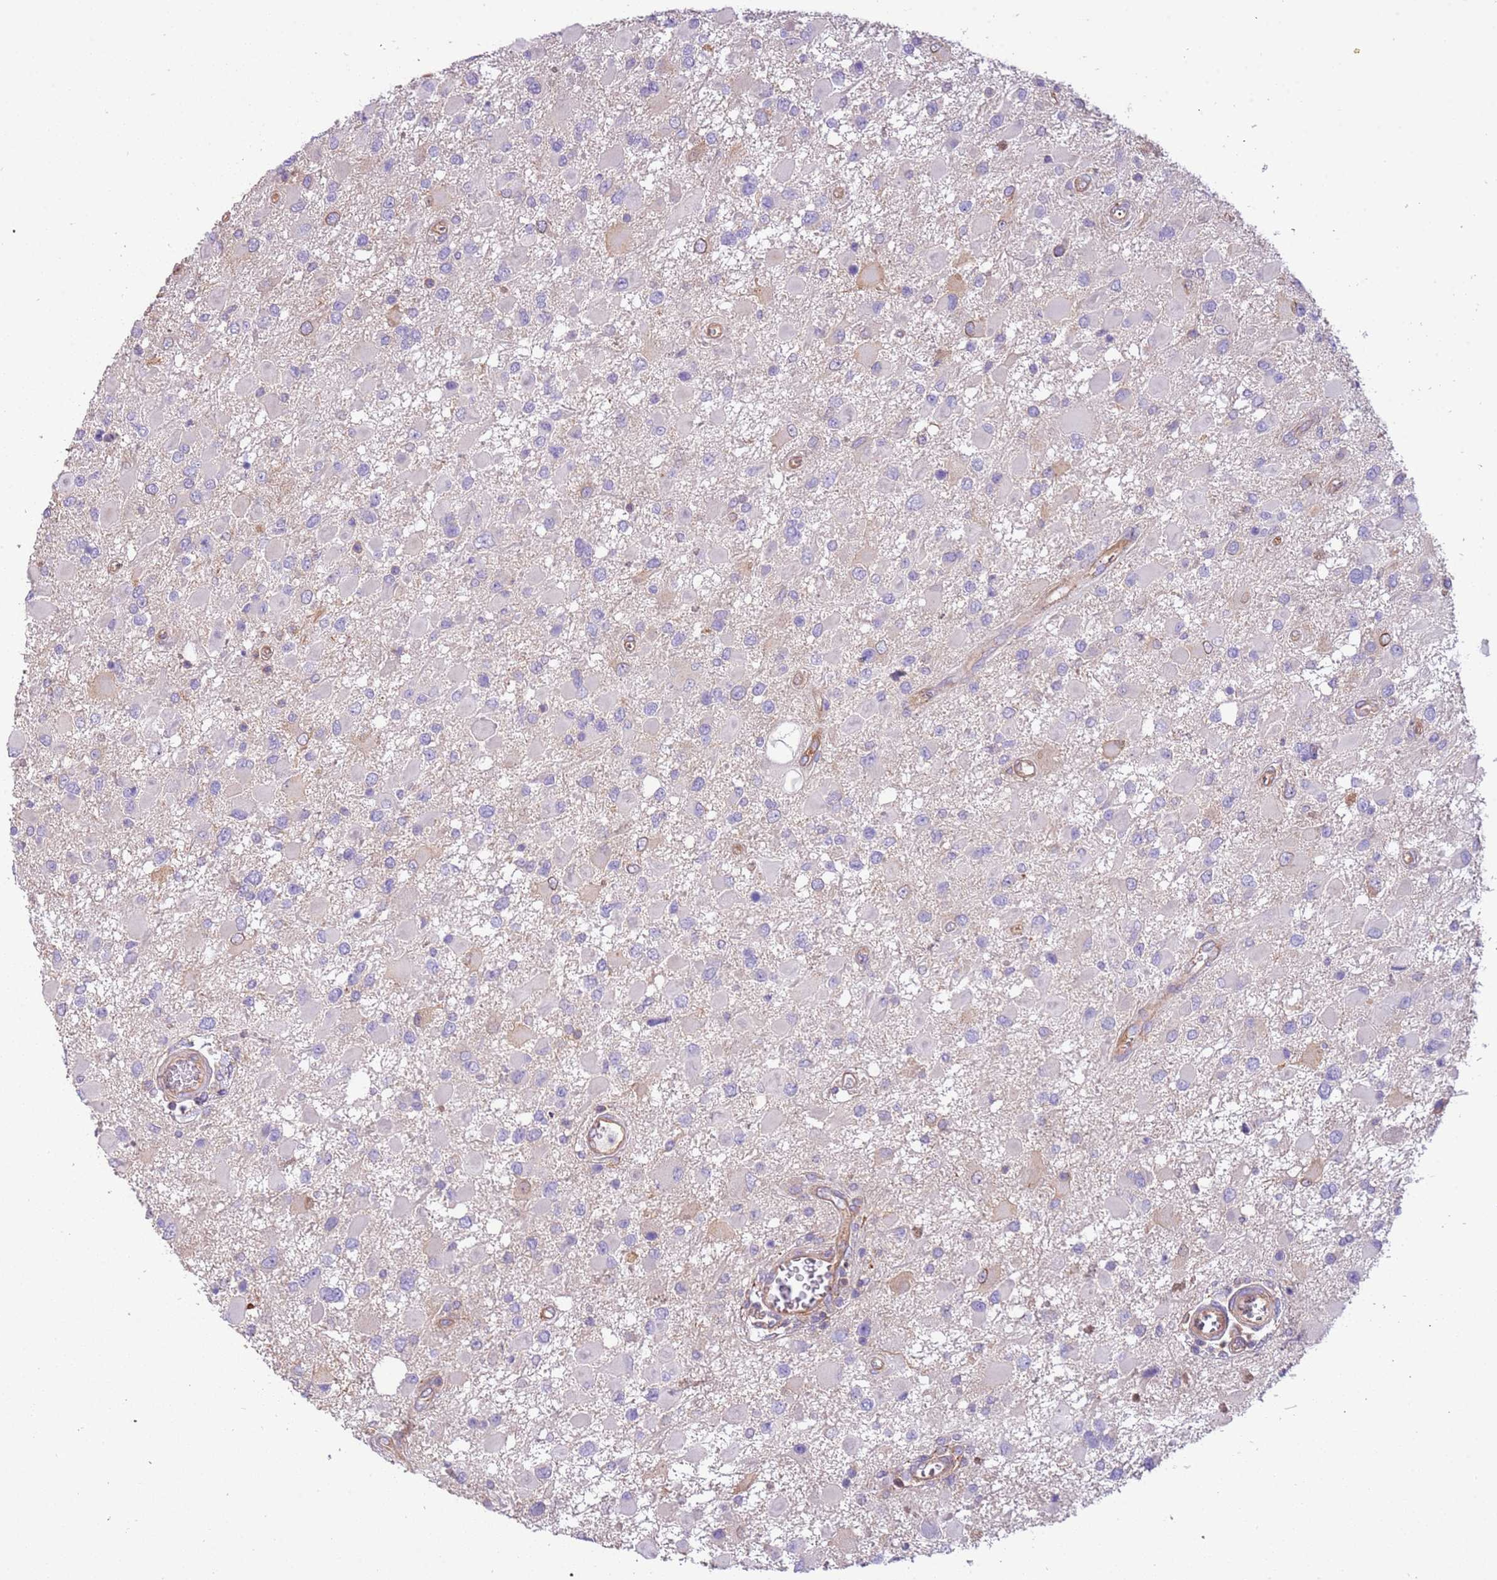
{"staining": {"intensity": "negative", "quantity": "none", "location": "none"}, "tissue": "glioma", "cell_type": "Tumor cells", "image_type": "cancer", "snomed": [{"axis": "morphology", "description": "Glioma, malignant, High grade"}, {"axis": "topography", "description": "Brain"}], "caption": "High magnification brightfield microscopy of high-grade glioma (malignant) stained with DAB (brown) and counterstained with hematoxylin (blue): tumor cells show no significant staining.", "gene": "NAALADL1", "patient": {"sex": "male", "age": 53}}